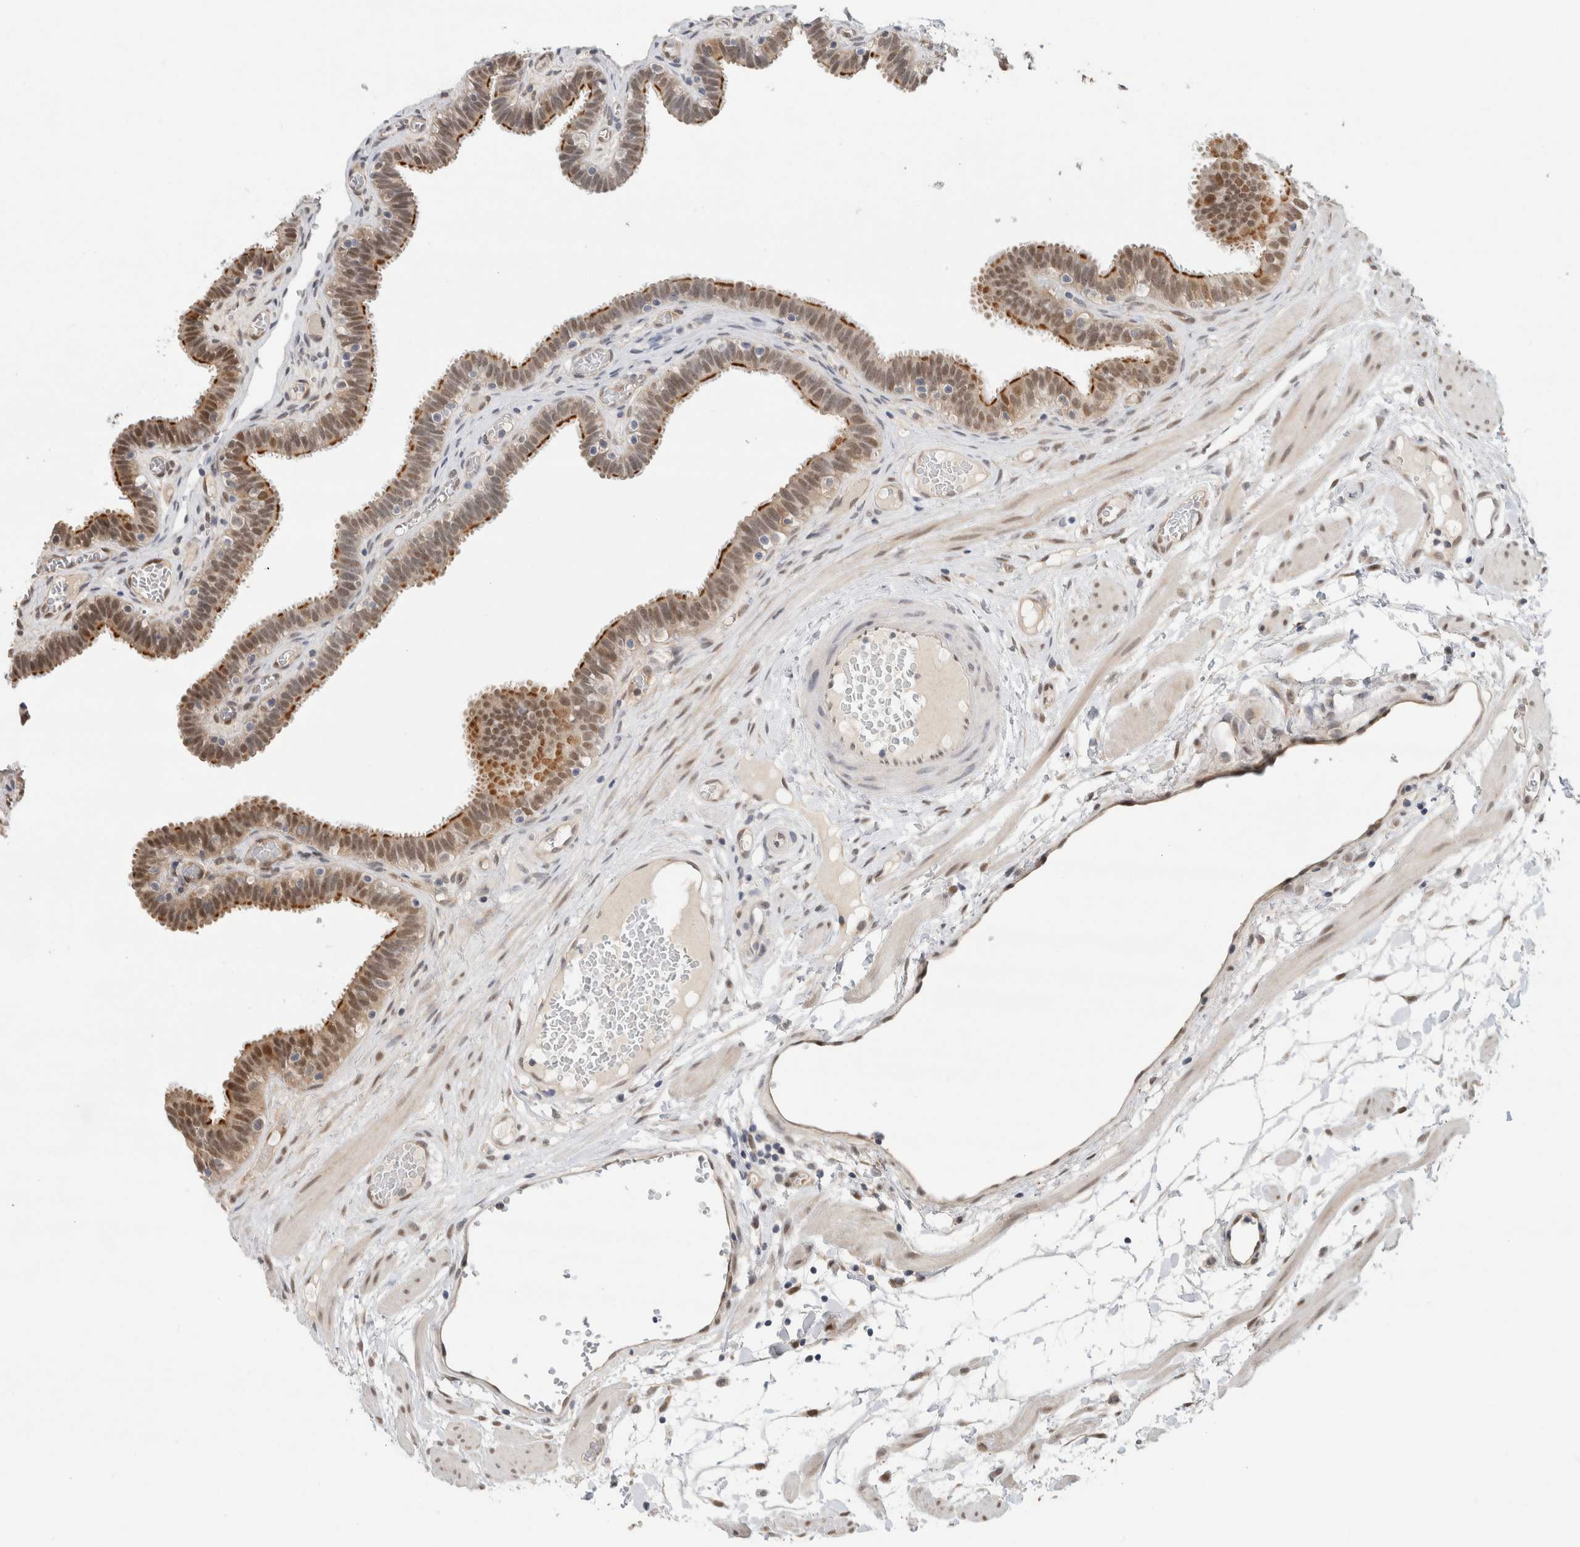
{"staining": {"intensity": "moderate", "quantity": "25%-75%", "location": "cytoplasmic/membranous,nuclear"}, "tissue": "fallopian tube", "cell_type": "Glandular cells", "image_type": "normal", "snomed": [{"axis": "morphology", "description": "Normal tissue, NOS"}, {"axis": "topography", "description": "Fallopian tube"}, {"axis": "topography", "description": "Placenta"}], "caption": "Immunohistochemical staining of benign human fallopian tube exhibits medium levels of moderate cytoplasmic/membranous,nuclear positivity in approximately 25%-75% of glandular cells. Using DAB (3,3'-diaminobenzidine) (brown) and hematoxylin (blue) stains, captured at high magnification using brightfield microscopy.", "gene": "EIF4G3", "patient": {"sex": "female", "age": 32}}